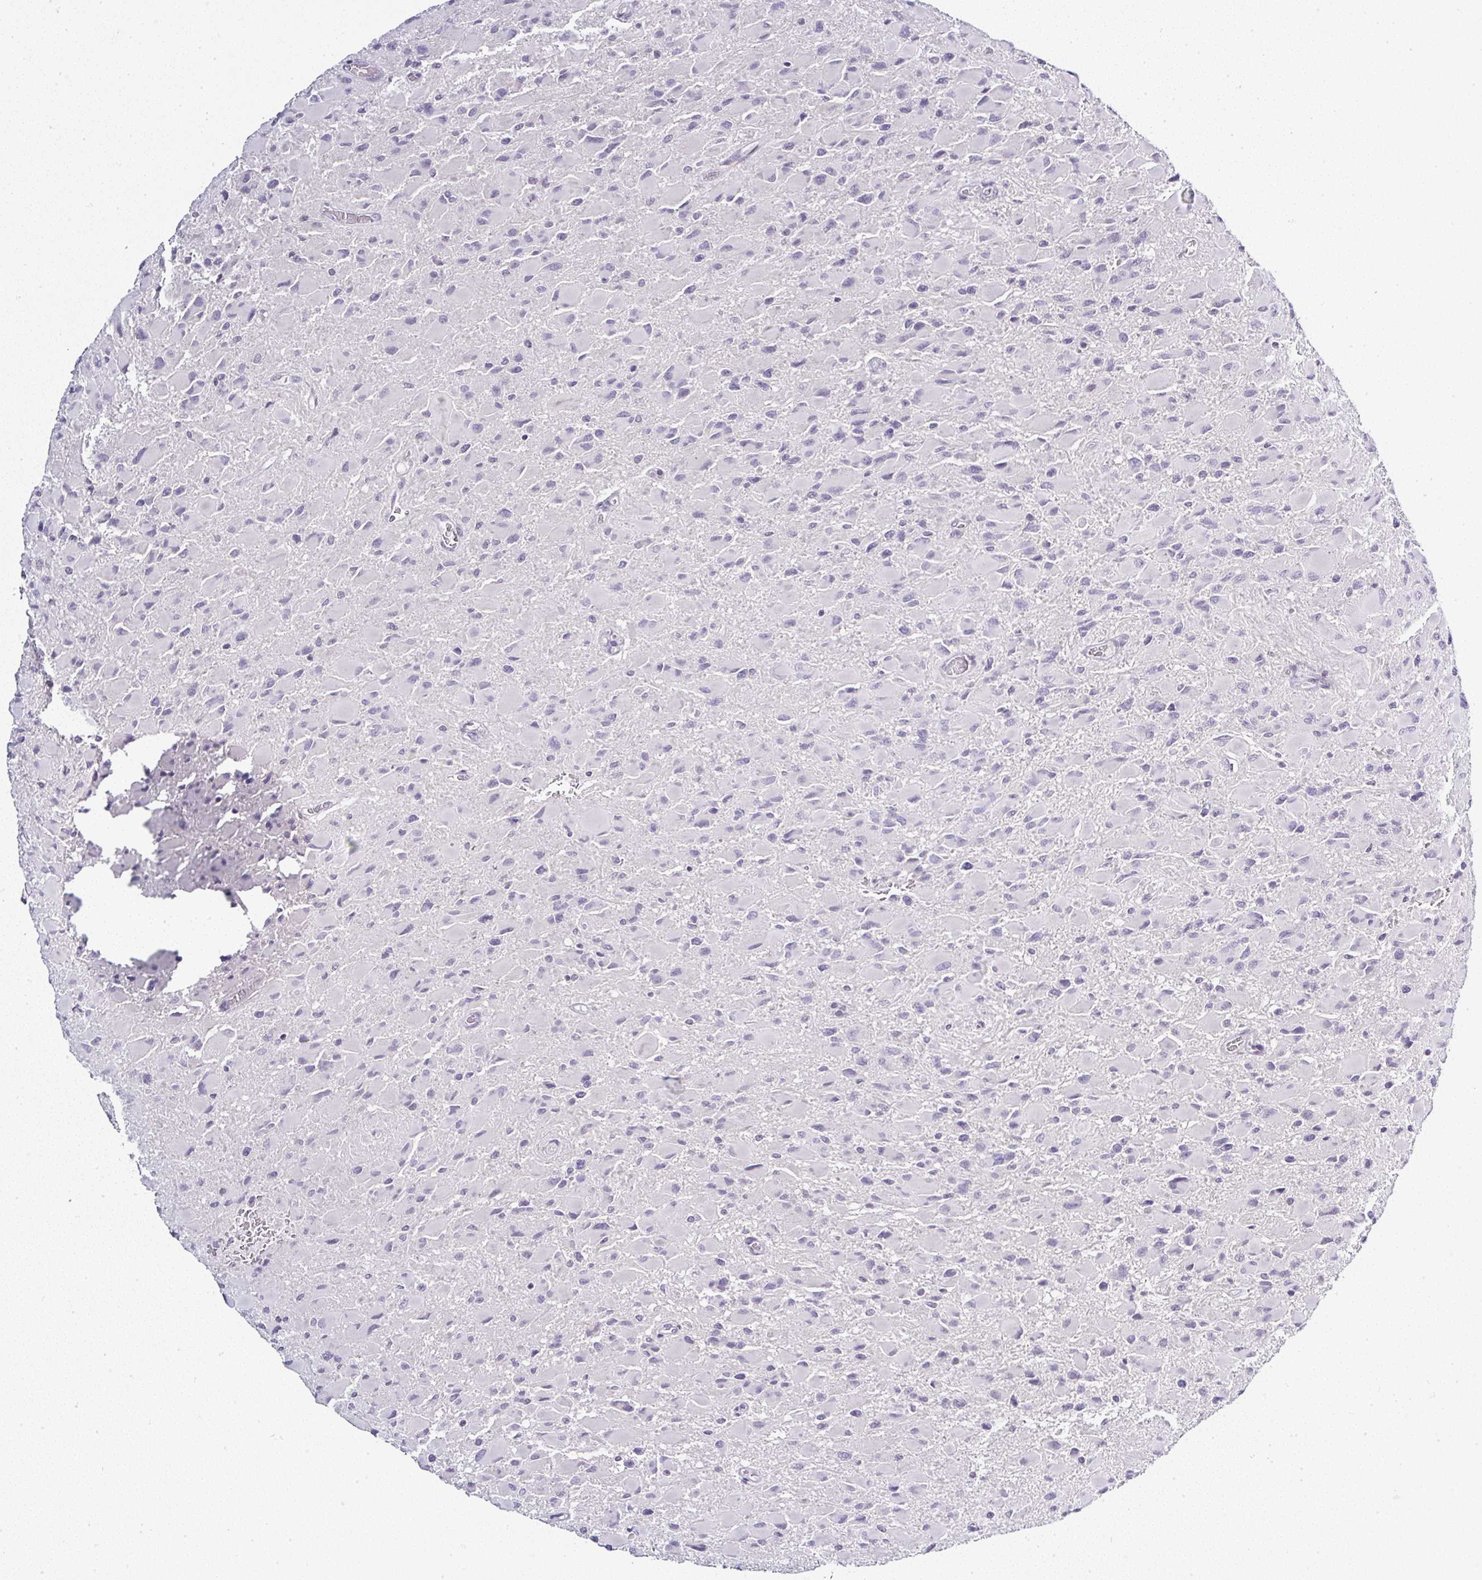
{"staining": {"intensity": "negative", "quantity": "none", "location": "none"}, "tissue": "glioma", "cell_type": "Tumor cells", "image_type": "cancer", "snomed": [{"axis": "morphology", "description": "Glioma, malignant, High grade"}, {"axis": "topography", "description": "Cerebral cortex"}], "caption": "High-grade glioma (malignant) was stained to show a protein in brown. There is no significant staining in tumor cells.", "gene": "SERPINB3", "patient": {"sex": "female", "age": 36}}